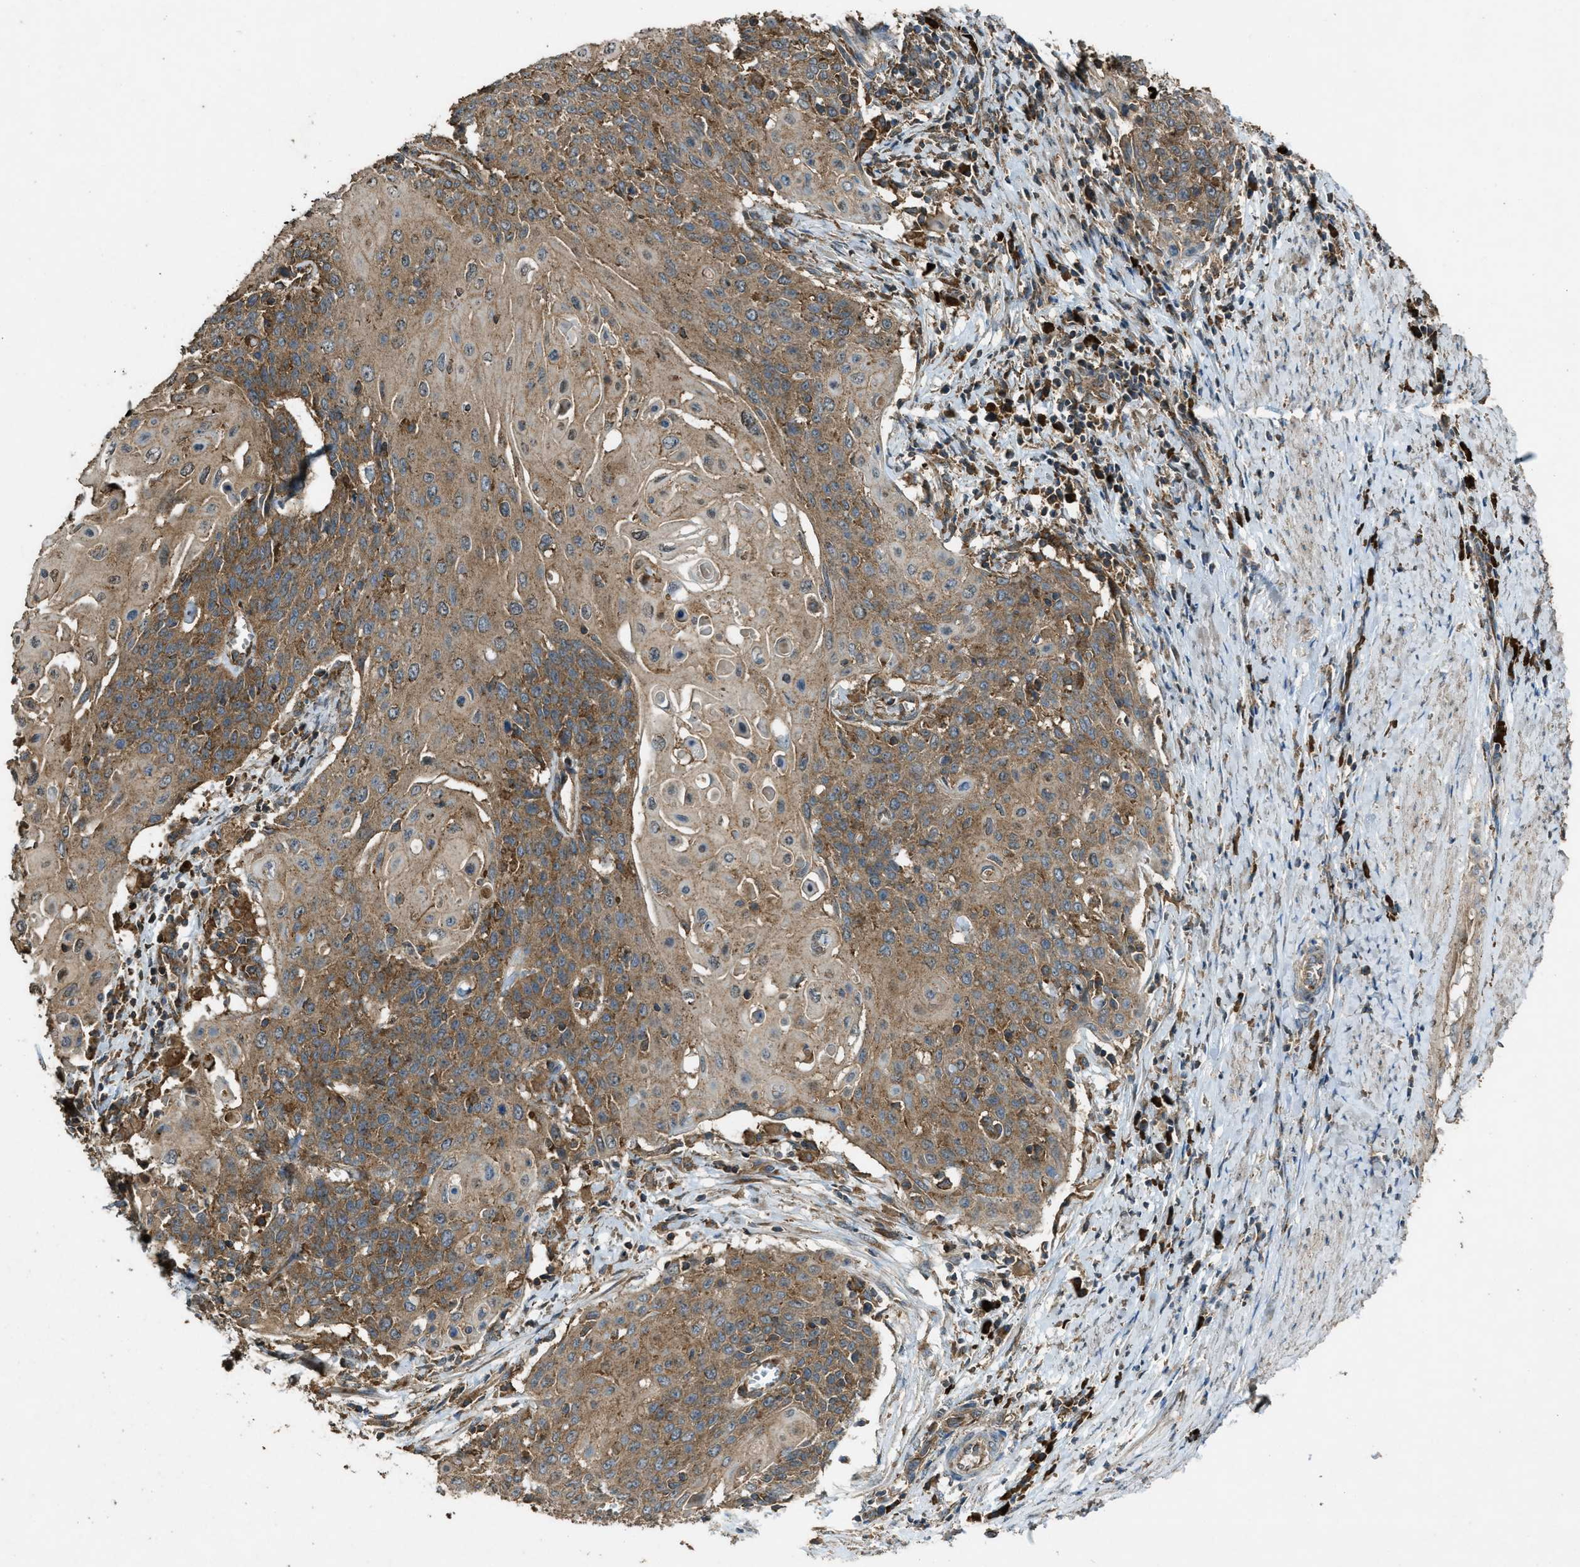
{"staining": {"intensity": "moderate", "quantity": ">75%", "location": "cytoplasmic/membranous"}, "tissue": "cervical cancer", "cell_type": "Tumor cells", "image_type": "cancer", "snomed": [{"axis": "morphology", "description": "Squamous cell carcinoma, NOS"}, {"axis": "topography", "description": "Cervix"}], "caption": "Moderate cytoplasmic/membranous positivity for a protein is identified in approximately >75% of tumor cells of cervical squamous cell carcinoma using immunohistochemistry.", "gene": "MAP3K8", "patient": {"sex": "female", "age": 39}}